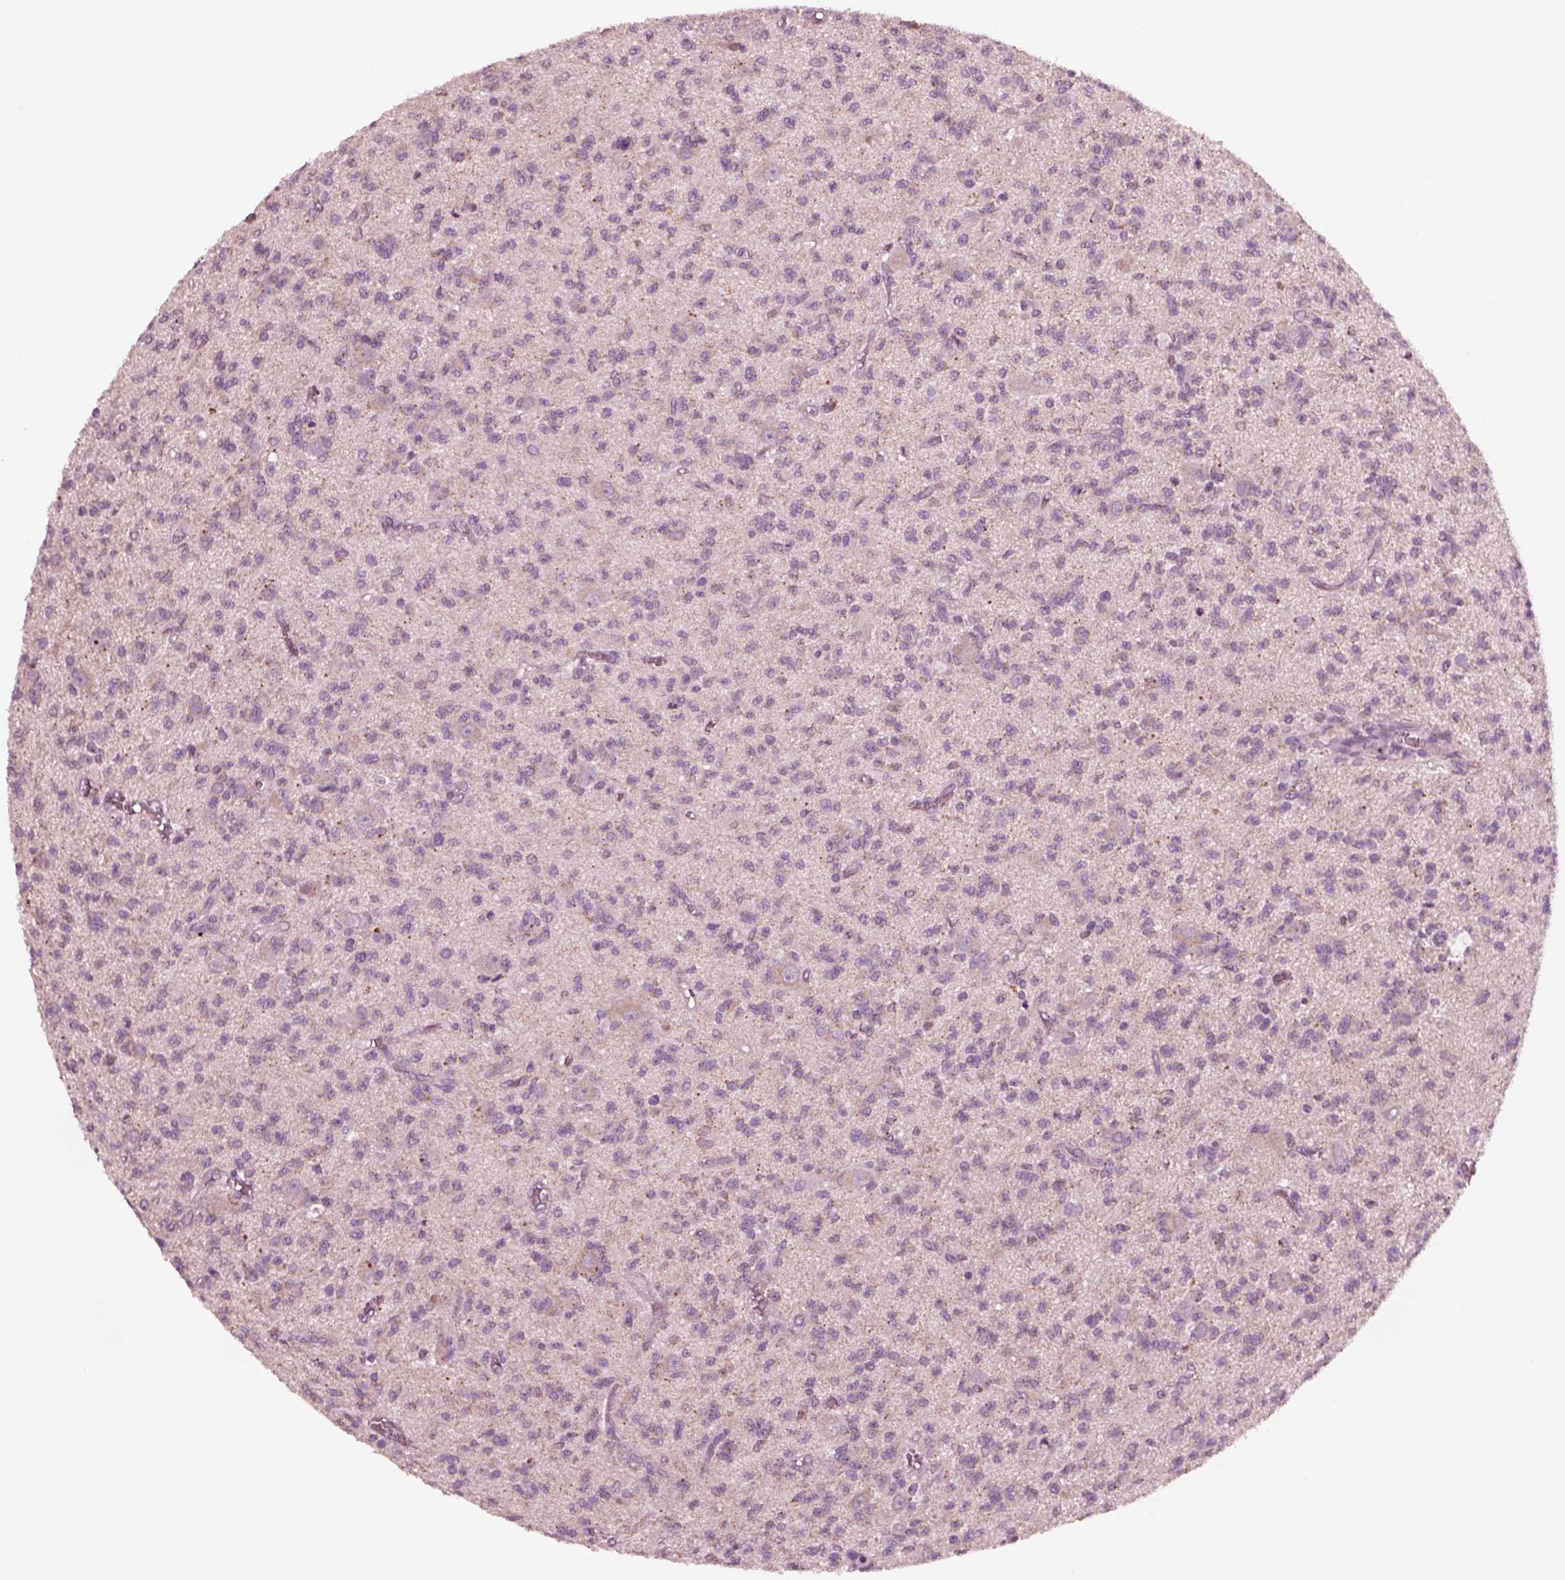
{"staining": {"intensity": "negative", "quantity": "none", "location": "none"}, "tissue": "glioma", "cell_type": "Tumor cells", "image_type": "cancer", "snomed": [{"axis": "morphology", "description": "Glioma, malignant, Low grade"}, {"axis": "topography", "description": "Brain"}], "caption": "IHC histopathology image of neoplastic tissue: human glioma stained with DAB reveals no significant protein expression in tumor cells.", "gene": "CELSR3", "patient": {"sex": "male", "age": 64}}